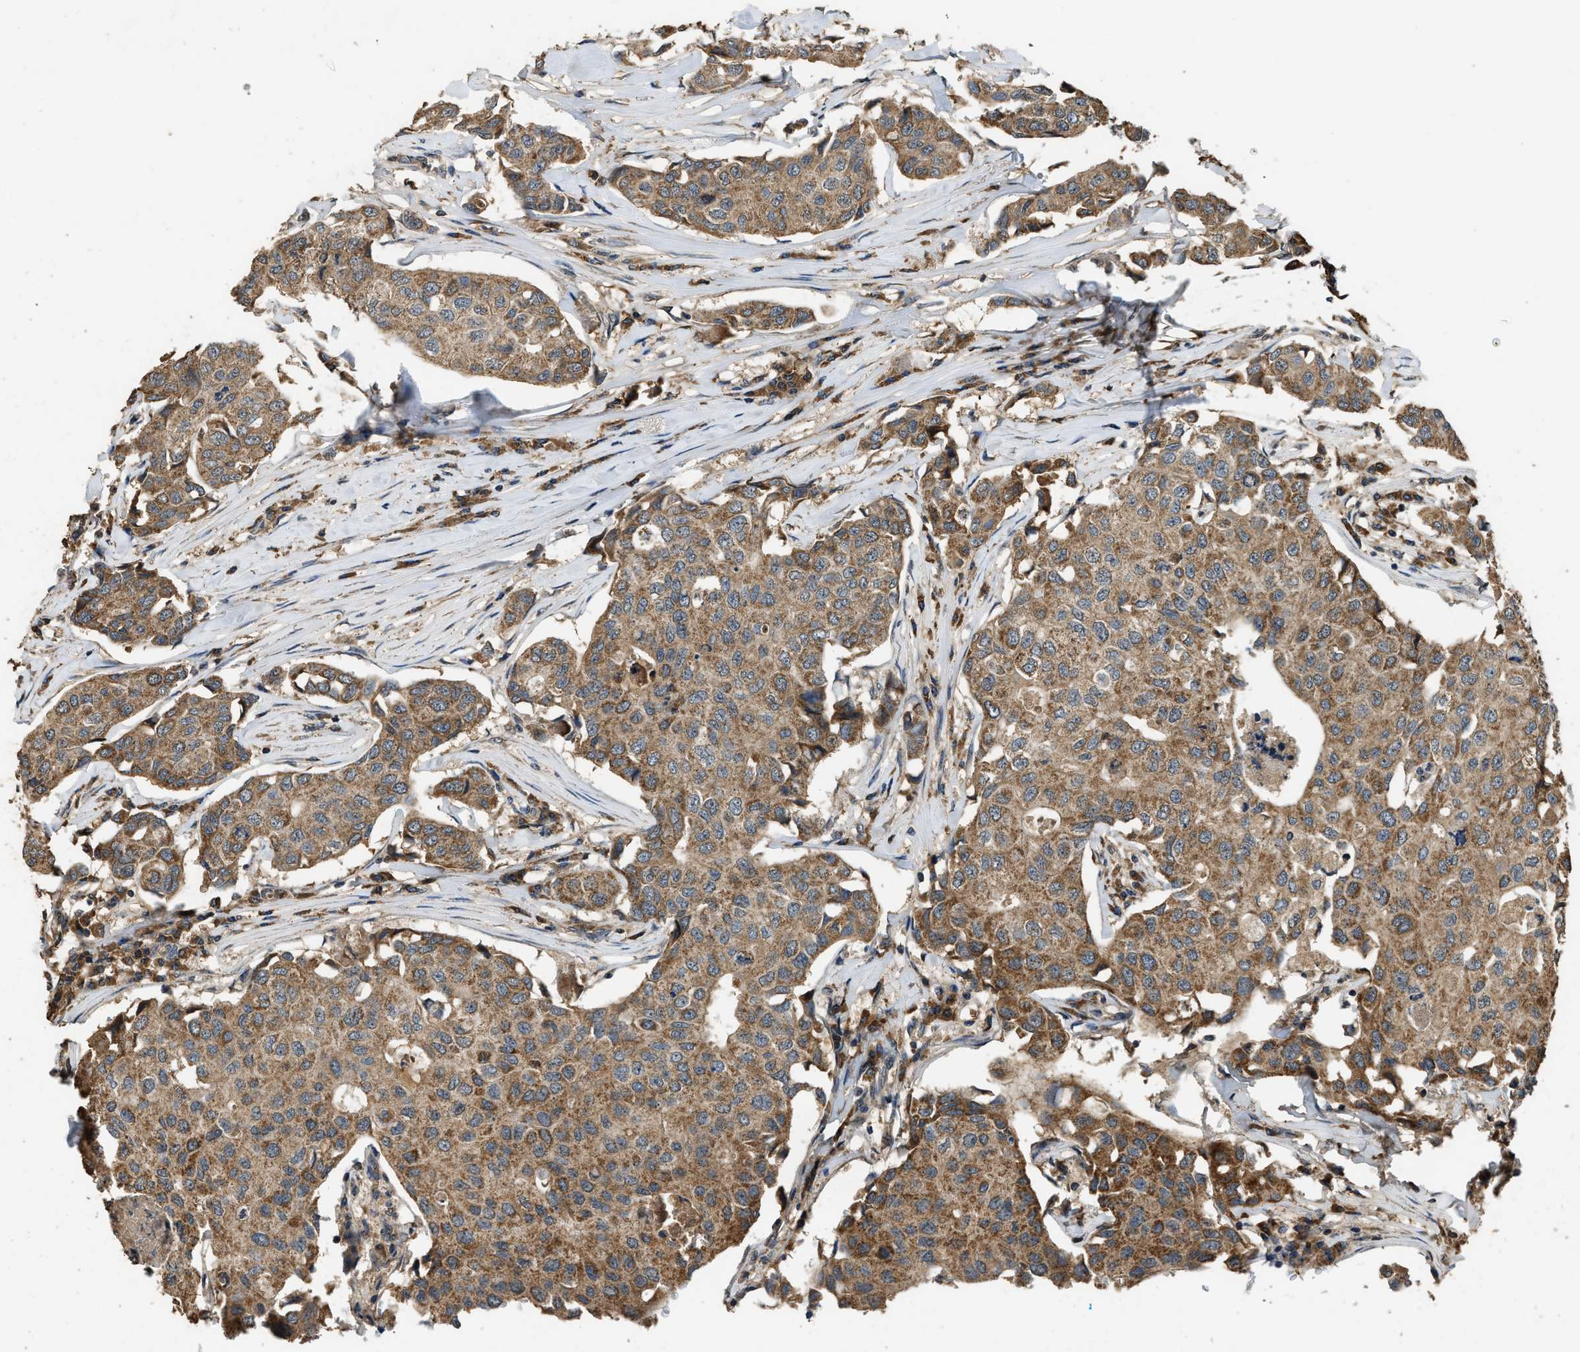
{"staining": {"intensity": "moderate", "quantity": ">75%", "location": "cytoplasmic/membranous"}, "tissue": "breast cancer", "cell_type": "Tumor cells", "image_type": "cancer", "snomed": [{"axis": "morphology", "description": "Duct carcinoma"}, {"axis": "topography", "description": "Breast"}], "caption": "About >75% of tumor cells in human invasive ductal carcinoma (breast) show moderate cytoplasmic/membranous protein positivity as visualized by brown immunohistochemical staining.", "gene": "DENND6B", "patient": {"sex": "female", "age": 80}}